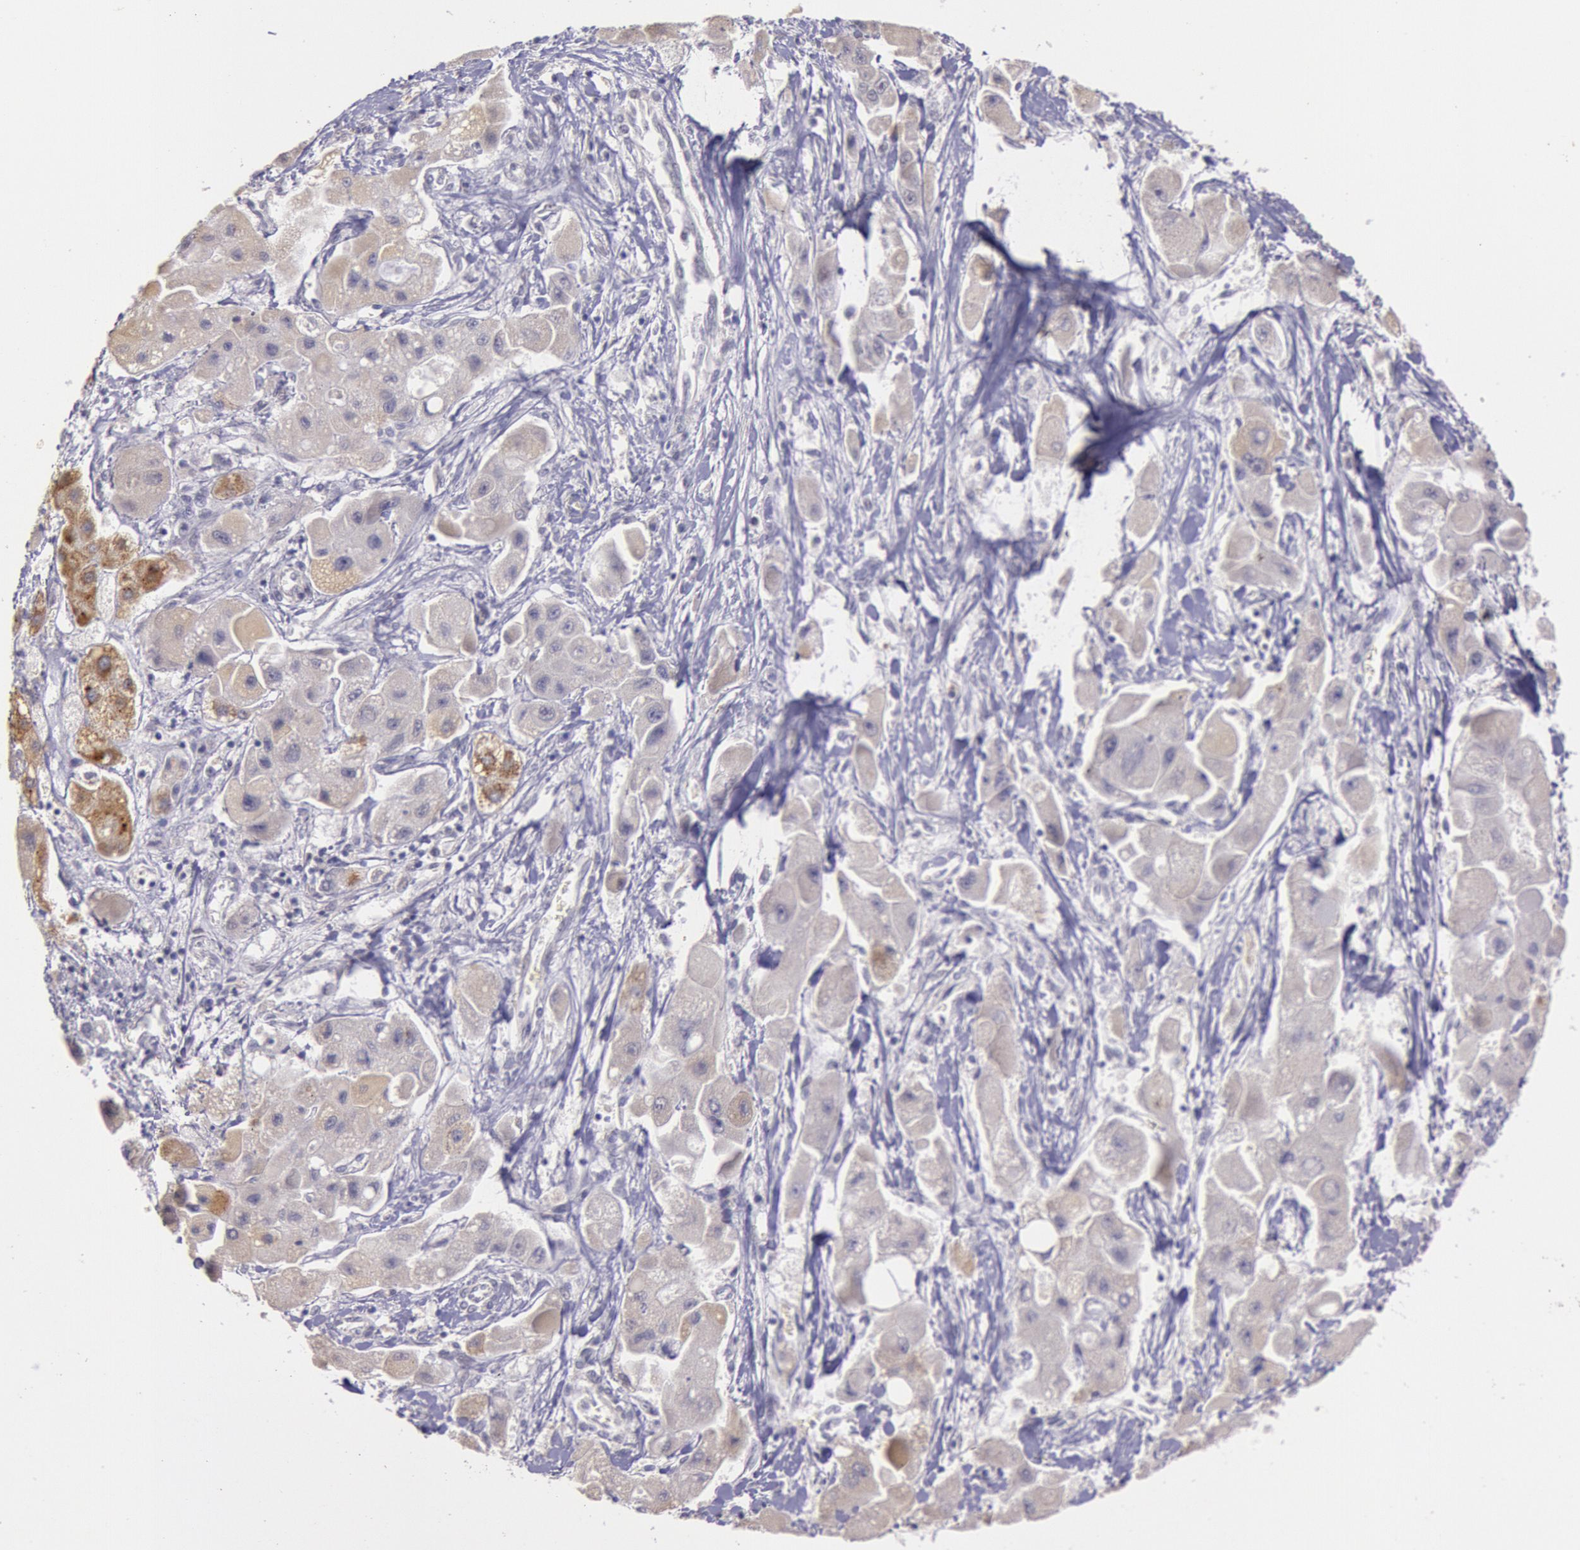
{"staining": {"intensity": "weak", "quantity": ">75%", "location": "cytoplasmic/membranous,nuclear"}, "tissue": "liver cancer", "cell_type": "Tumor cells", "image_type": "cancer", "snomed": [{"axis": "morphology", "description": "Carcinoma, Hepatocellular, NOS"}, {"axis": "topography", "description": "Liver"}], "caption": "This is a histology image of IHC staining of liver cancer, which shows weak staining in the cytoplasmic/membranous and nuclear of tumor cells.", "gene": "FRMD6", "patient": {"sex": "male", "age": 24}}